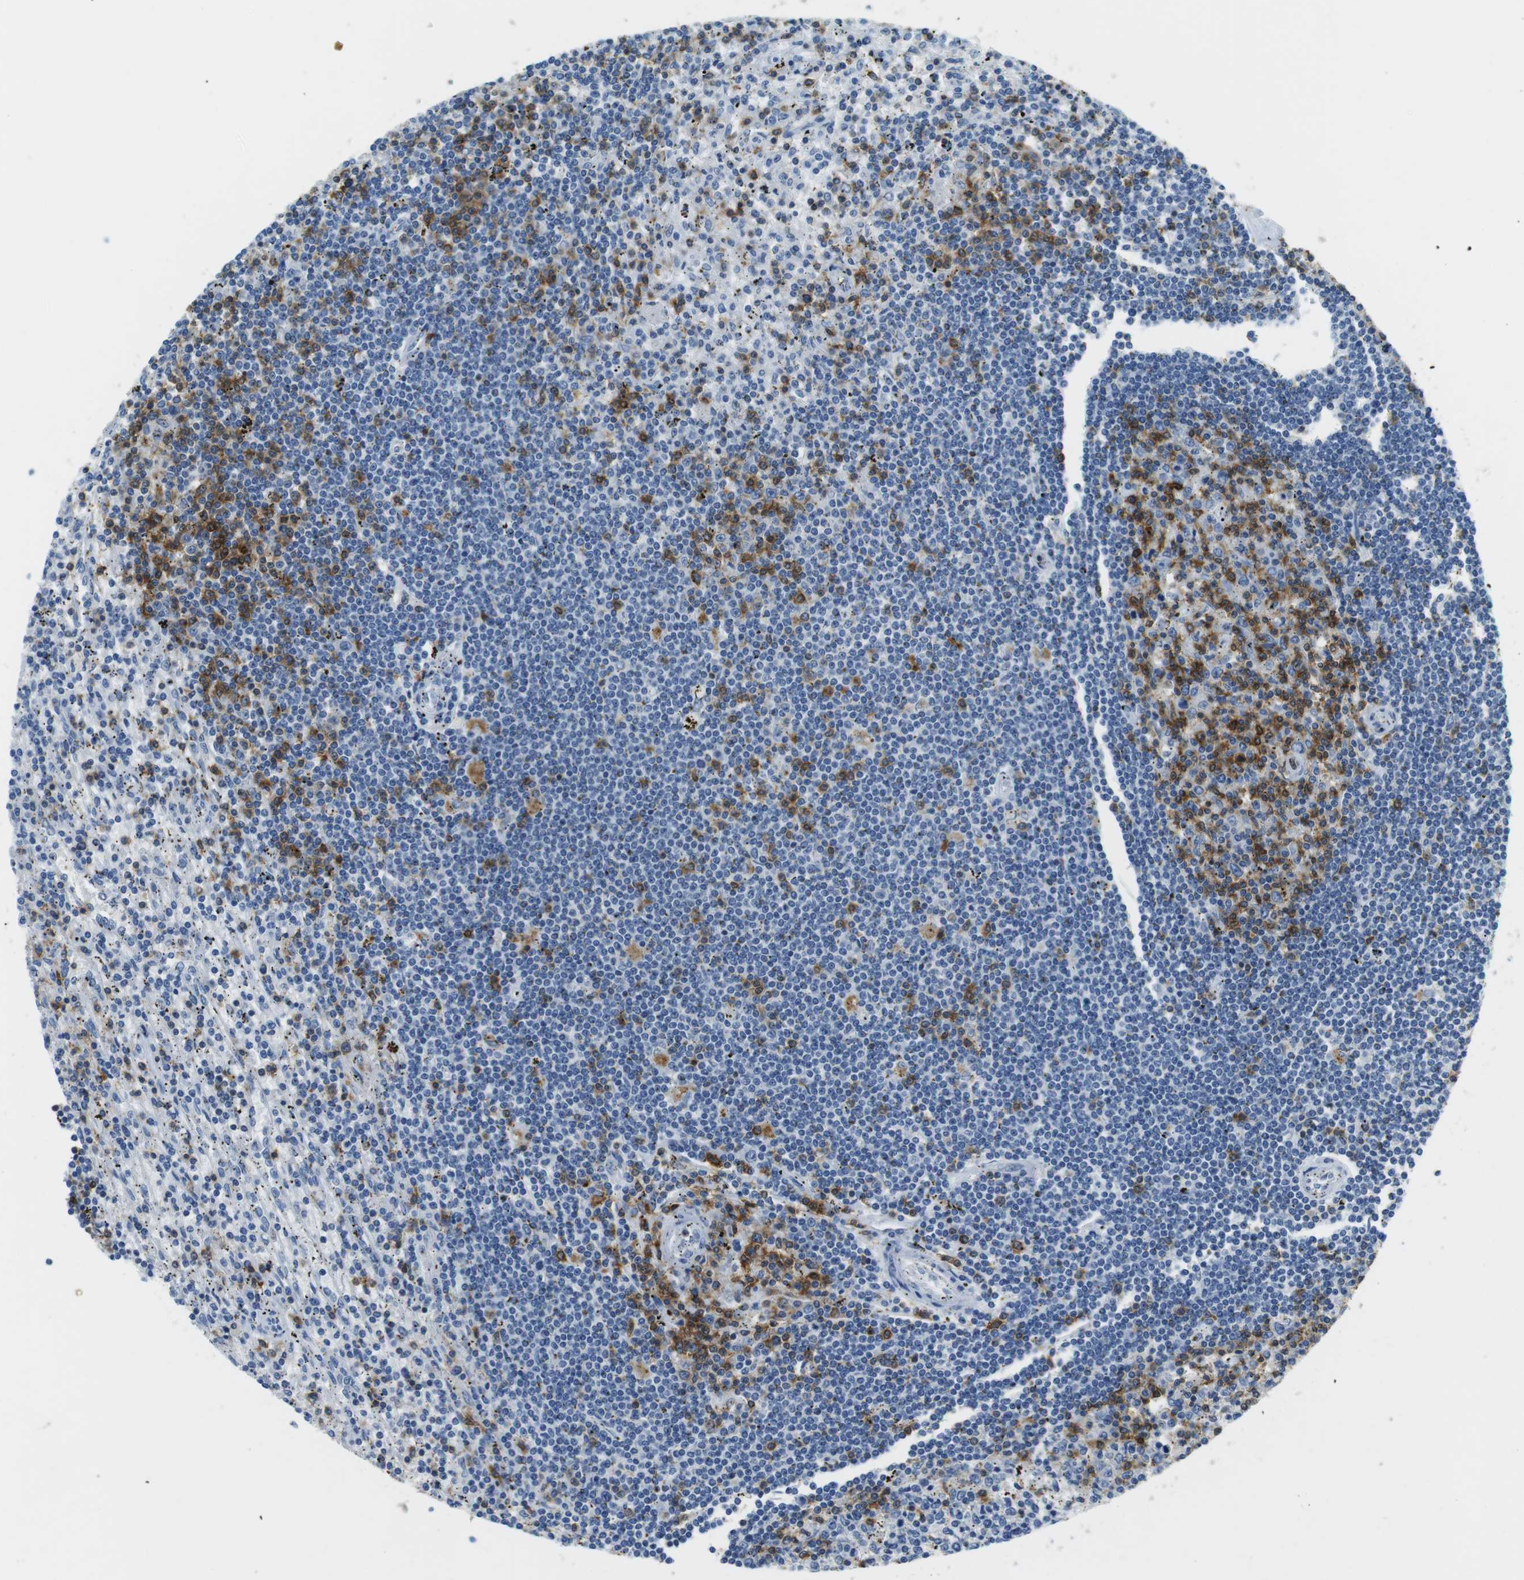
{"staining": {"intensity": "negative", "quantity": "none", "location": "none"}, "tissue": "lymphoma", "cell_type": "Tumor cells", "image_type": "cancer", "snomed": [{"axis": "morphology", "description": "Malignant lymphoma, non-Hodgkin's type, Low grade"}, {"axis": "topography", "description": "Spleen"}], "caption": "High magnification brightfield microscopy of lymphoma stained with DAB (3,3'-diaminobenzidine) (brown) and counterstained with hematoxylin (blue): tumor cells show no significant staining. (DAB (3,3'-diaminobenzidine) immunohistochemistry (IHC) with hematoxylin counter stain).", "gene": "LAT", "patient": {"sex": "male", "age": 76}}